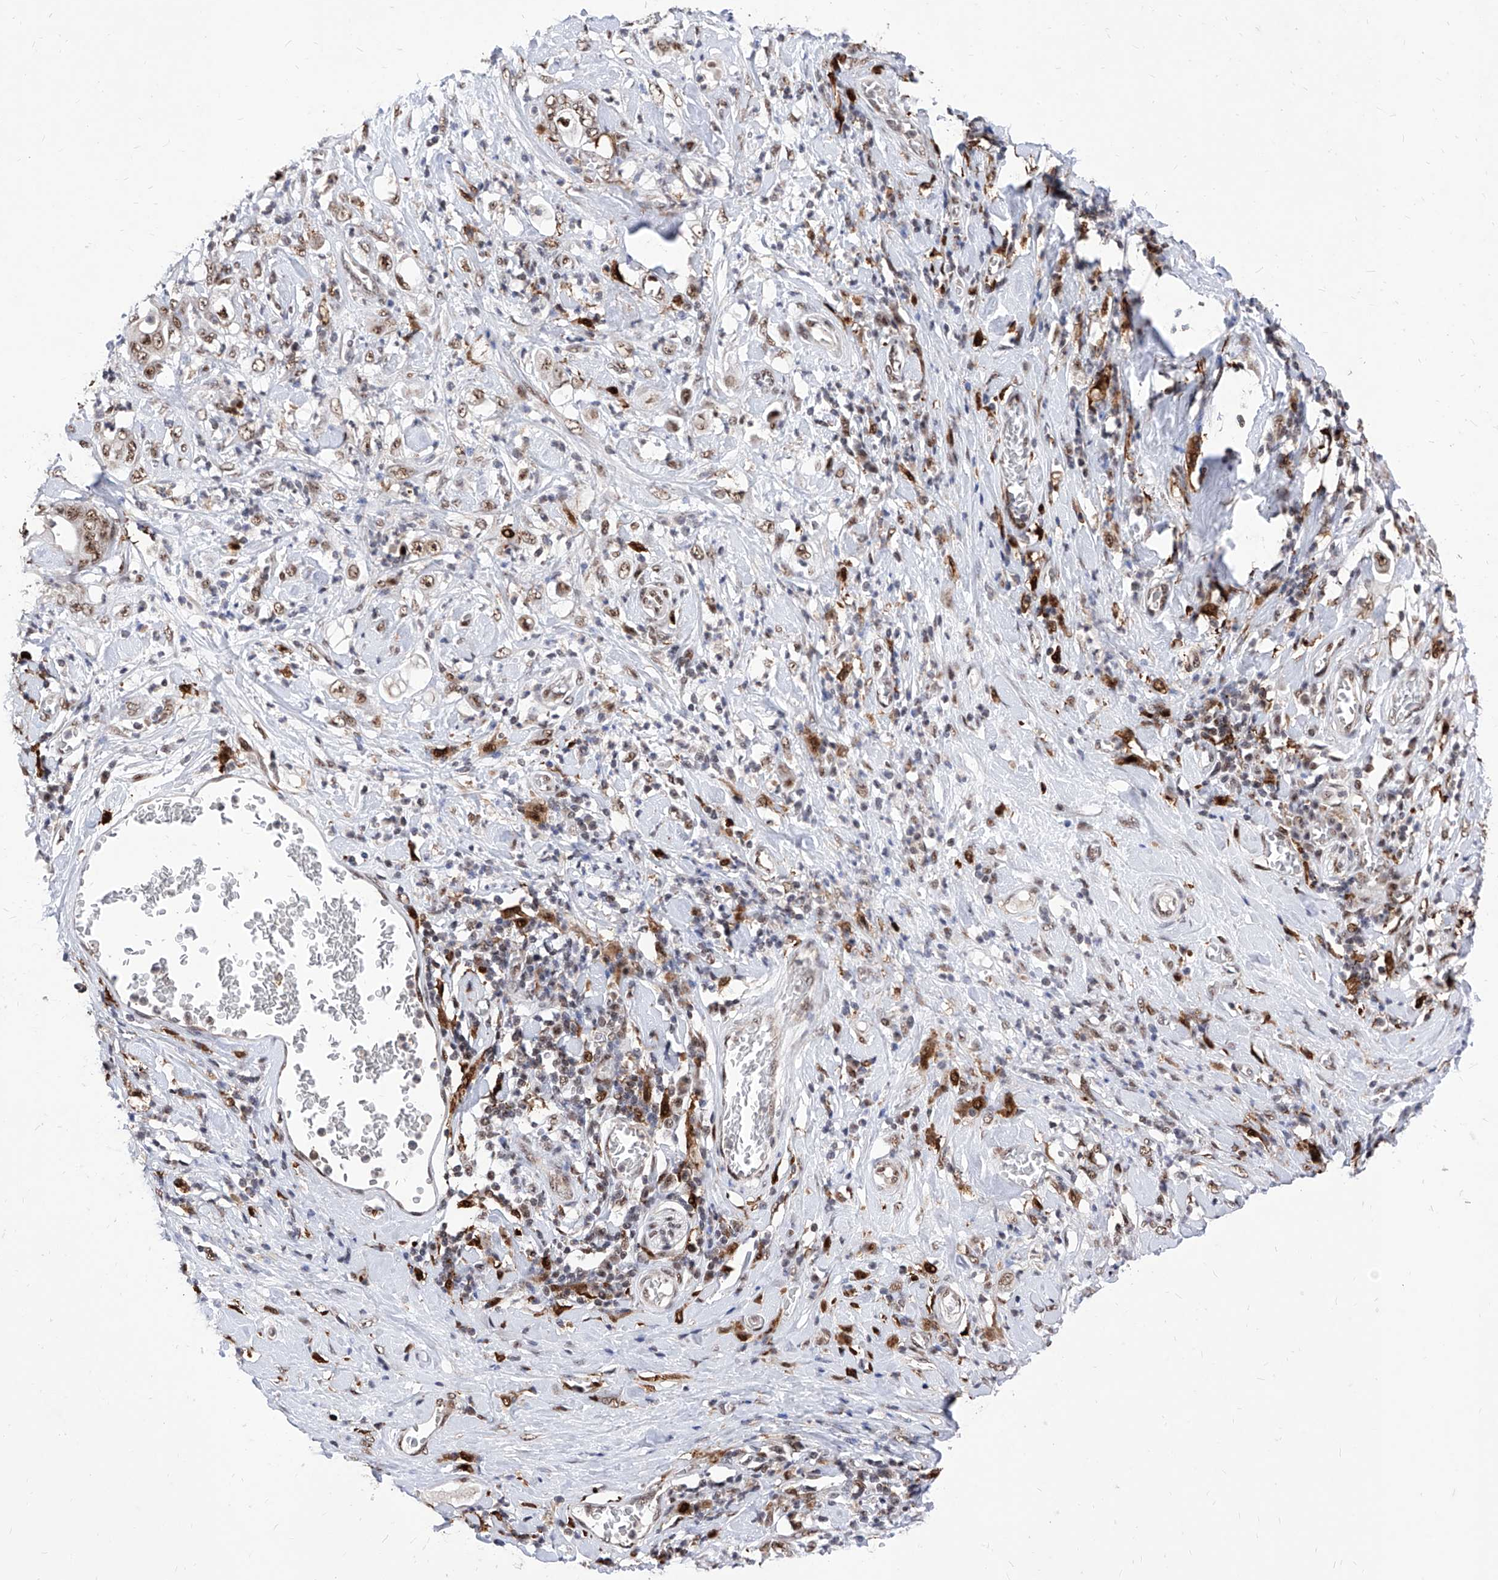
{"staining": {"intensity": "moderate", "quantity": ">75%", "location": "nuclear"}, "tissue": "stomach cancer", "cell_type": "Tumor cells", "image_type": "cancer", "snomed": [{"axis": "morphology", "description": "Adenocarcinoma, NOS"}, {"axis": "topography", "description": "Stomach"}], "caption": "The micrograph shows immunohistochemical staining of stomach adenocarcinoma. There is moderate nuclear positivity is seen in about >75% of tumor cells.", "gene": "PHF5A", "patient": {"sex": "female", "age": 73}}